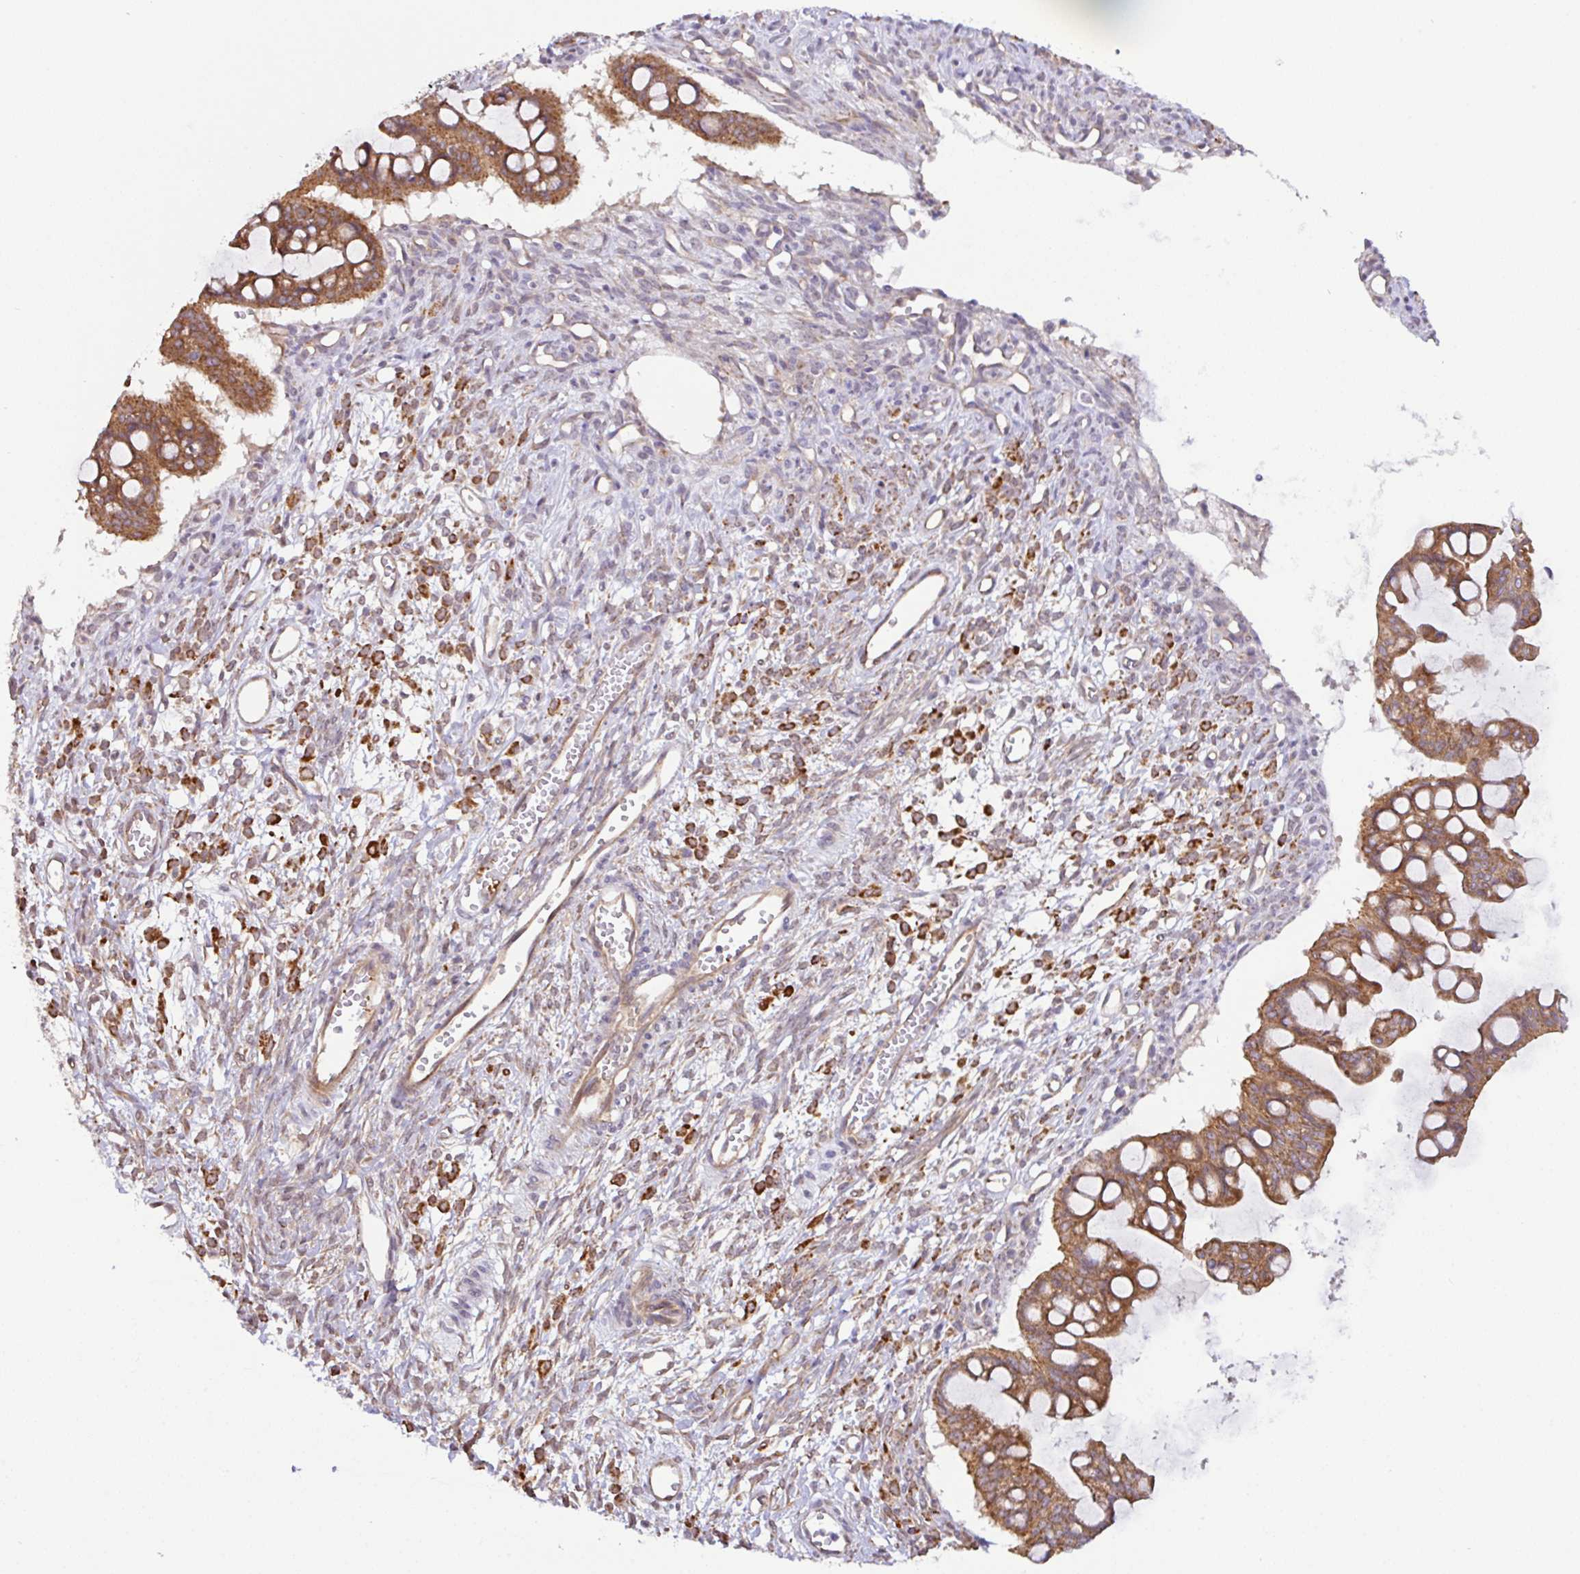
{"staining": {"intensity": "moderate", "quantity": ">75%", "location": "cytoplasmic/membranous"}, "tissue": "ovarian cancer", "cell_type": "Tumor cells", "image_type": "cancer", "snomed": [{"axis": "morphology", "description": "Cystadenocarcinoma, mucinous, NOS"}, {"axis": "topography", "description": "Ovary"}], "caption": "Human ovarian mucinous cystadenocarcinoma stained with a protein marker reveals moderate staining in tumor cells.", "gene": "DLEU7", "patient": {"sex": "female", "age": 73}}